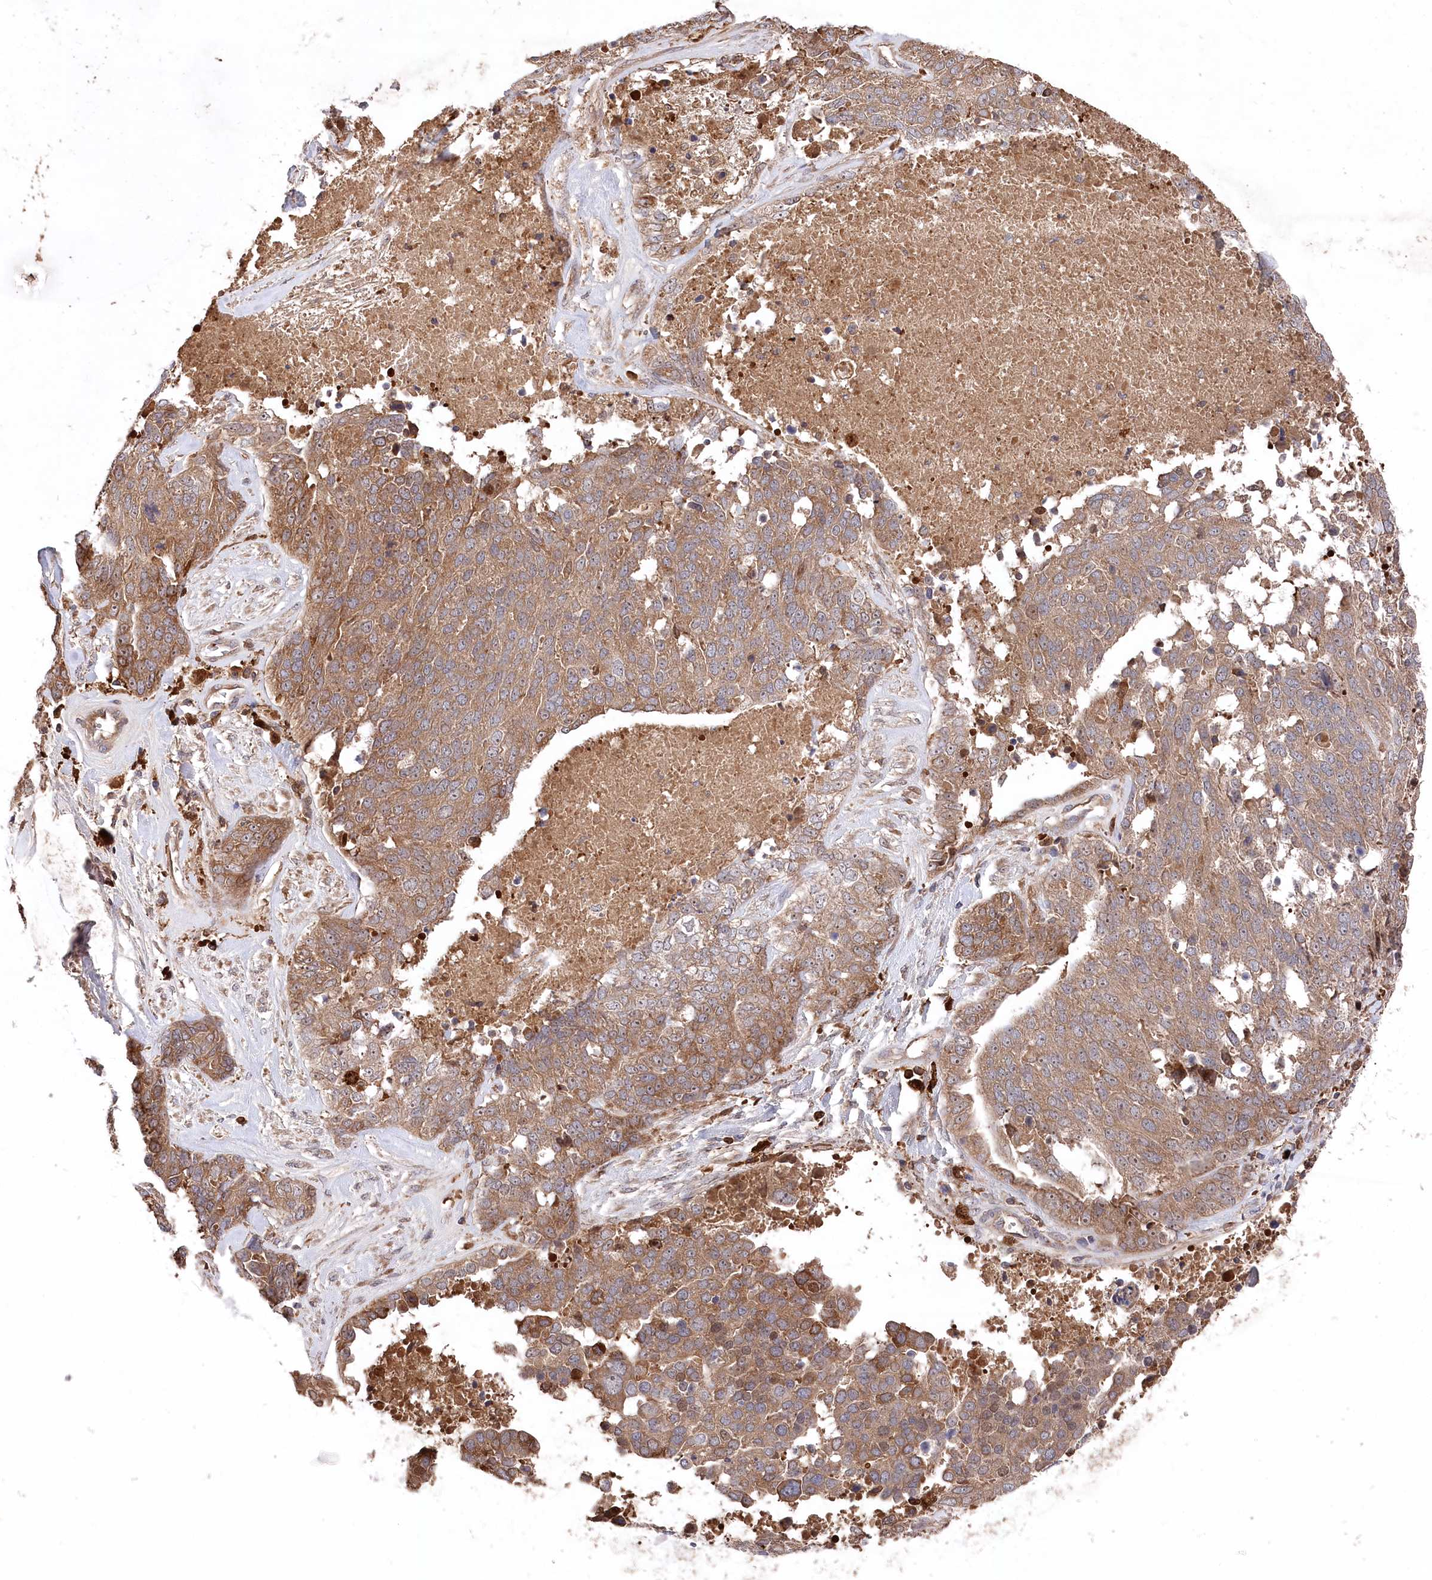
{"staining": {"intensity": "moderate", "quantity": ">75%", "location": "cytoplasmic/membranous"}, "tissue": "ovarian cancer", "cell_type": "Tumor cells", "image_type": "cancer", "snomed": [{"axis": "morphology", "description": "Cystadenocarcinoma, serous, NOS"}, {"axis": "topography", "description": "Ovary"}], "caption": "Ovarian cancer (serous cystadenocarcinoma) stained with IHC exhibits moderate cytoplasmic/membranous expression in about >75% of tumor cells.", "gene": "PPP1R21", "patient": {"sex": "female", "age": 44}}